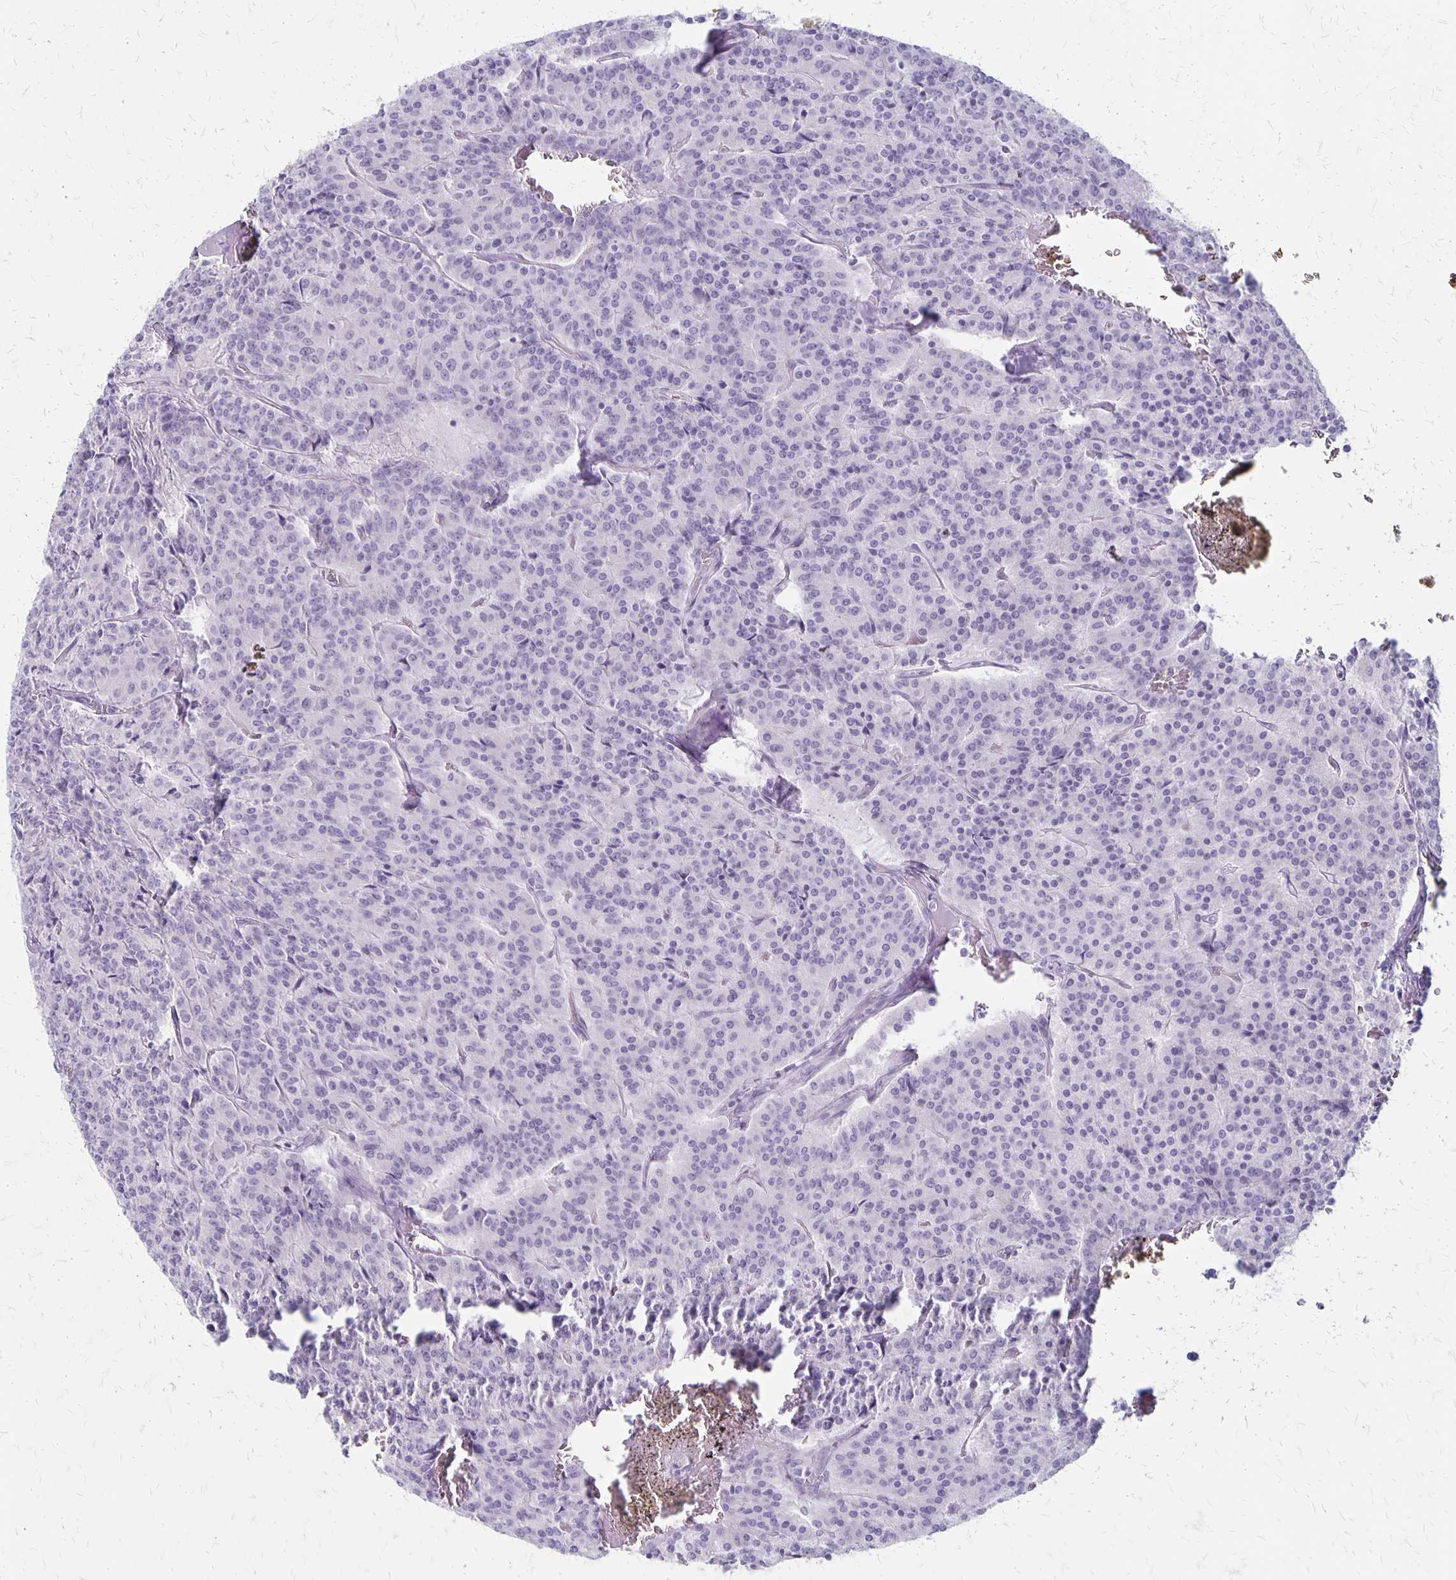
{"staining": {"intensity": "negative", "quantity": "none", "location": "none"}, "tissue": "carcinoid", "cell_type": "Tumor cells", "image_type": "cancer", "snomed": [{"axis": "morphology", "description": "Carcinoid, malignant, NOS"}, {"axis": "topography", "description": "Lung"}], "caption": "Protein analysis of carcinoid displays no significant positivity in tumor cells.", "gene": "HOMER1", "patient": {"sex": "male", "age": 70}}